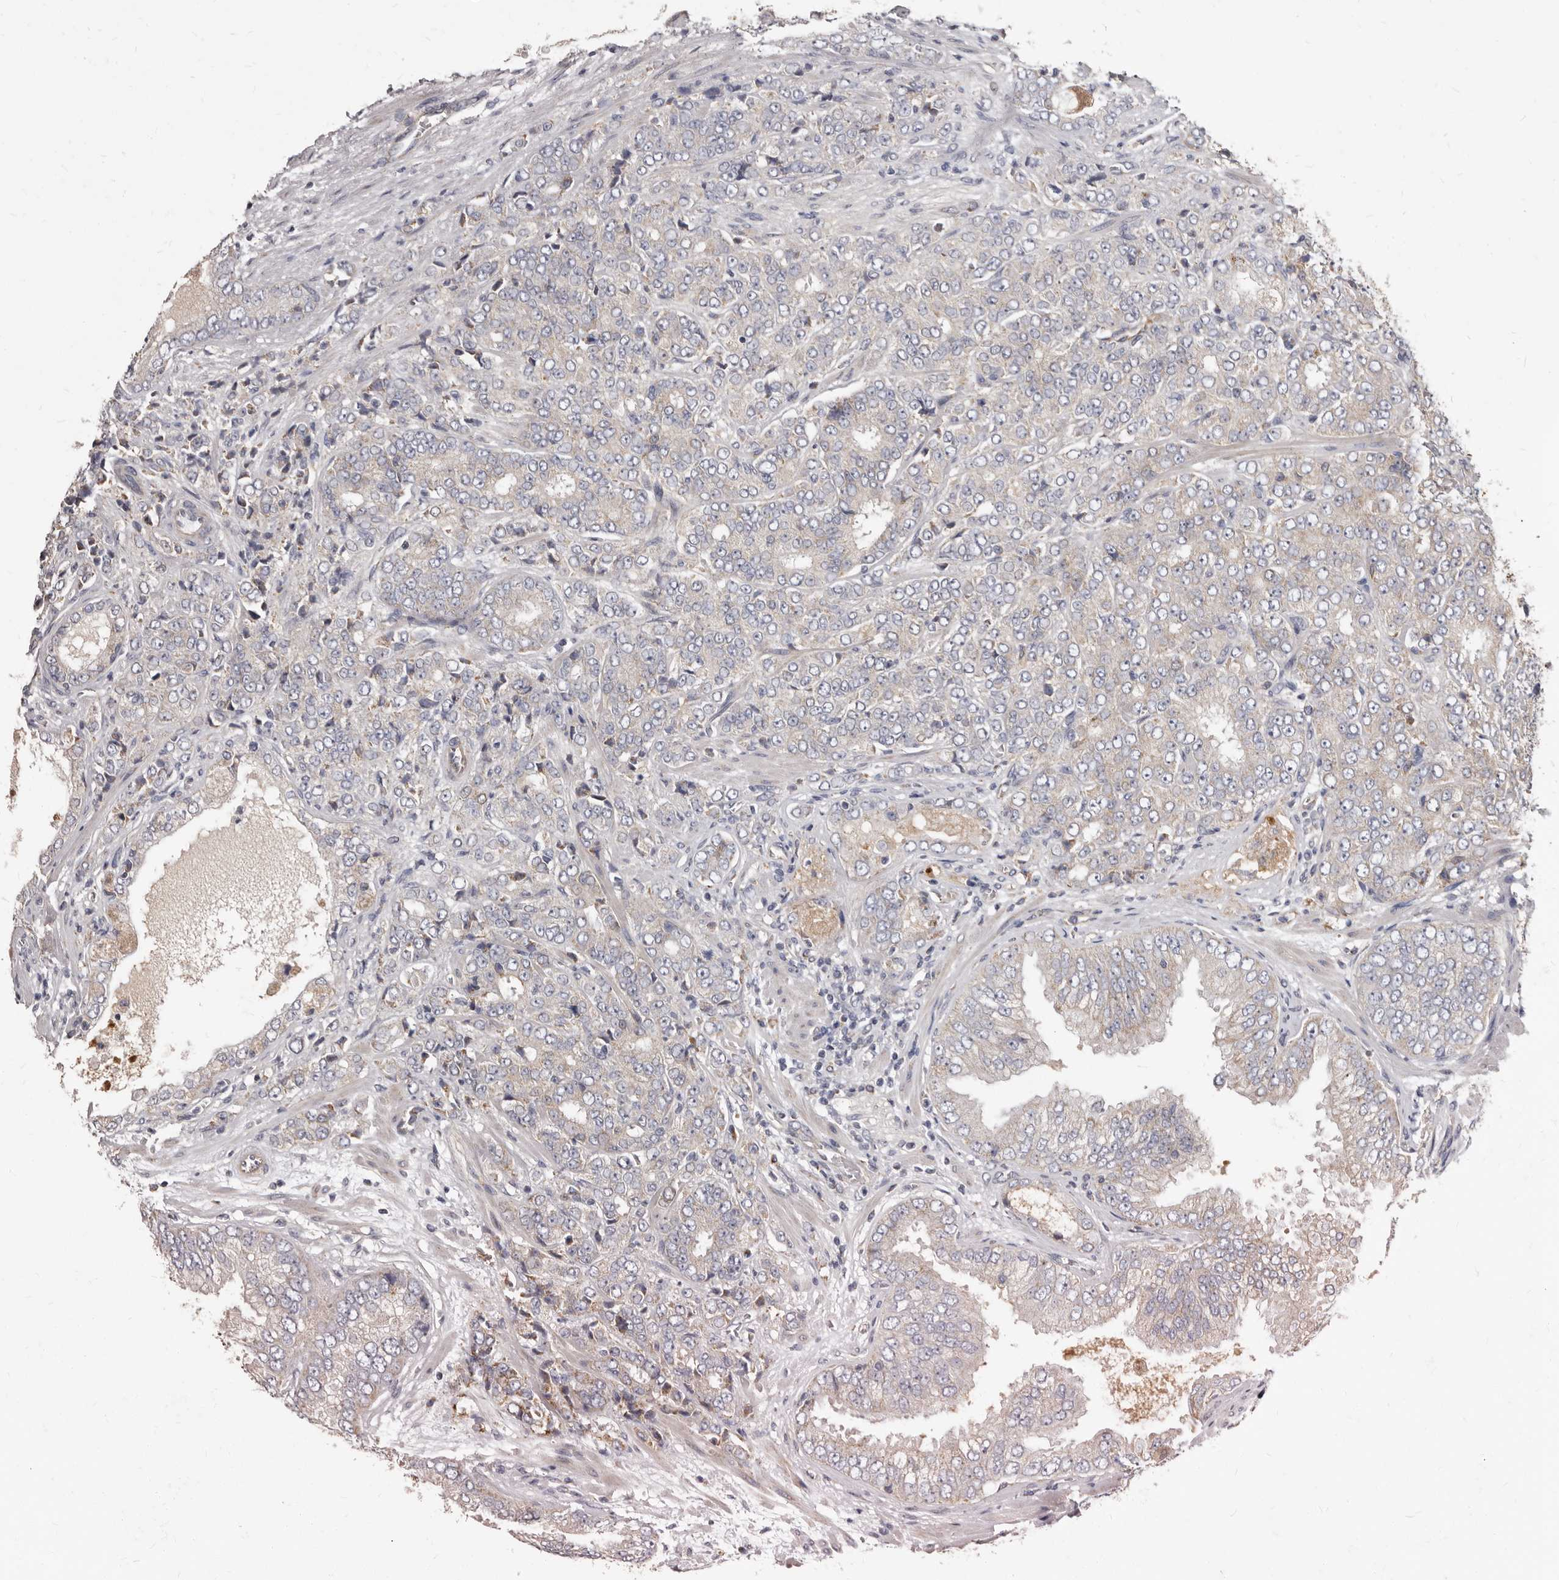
{"staining": {"intensity": "weak", "quantity": "25%-75%", "location": "cytoplasmic/membranous"}, "tissue": "prostate cancer", "cell_type": "Tumor cells", "image_type": "cancer", "snomed": [{"axis": "morphology", "description": "Adenocarcinoma, High grade"}, {"axis": "topography", "description": "Prostate"}], "caption": "This photomicrograph shows immunohistochemistry (IHC) staining of high-grade adenocarcinoma (prostate), with low weak cytoplasmic/membranous expression in approximately 25%-75% of tumor cells.", "gene": "FMO2", "patient": {"sex": "male", "age": 58}}